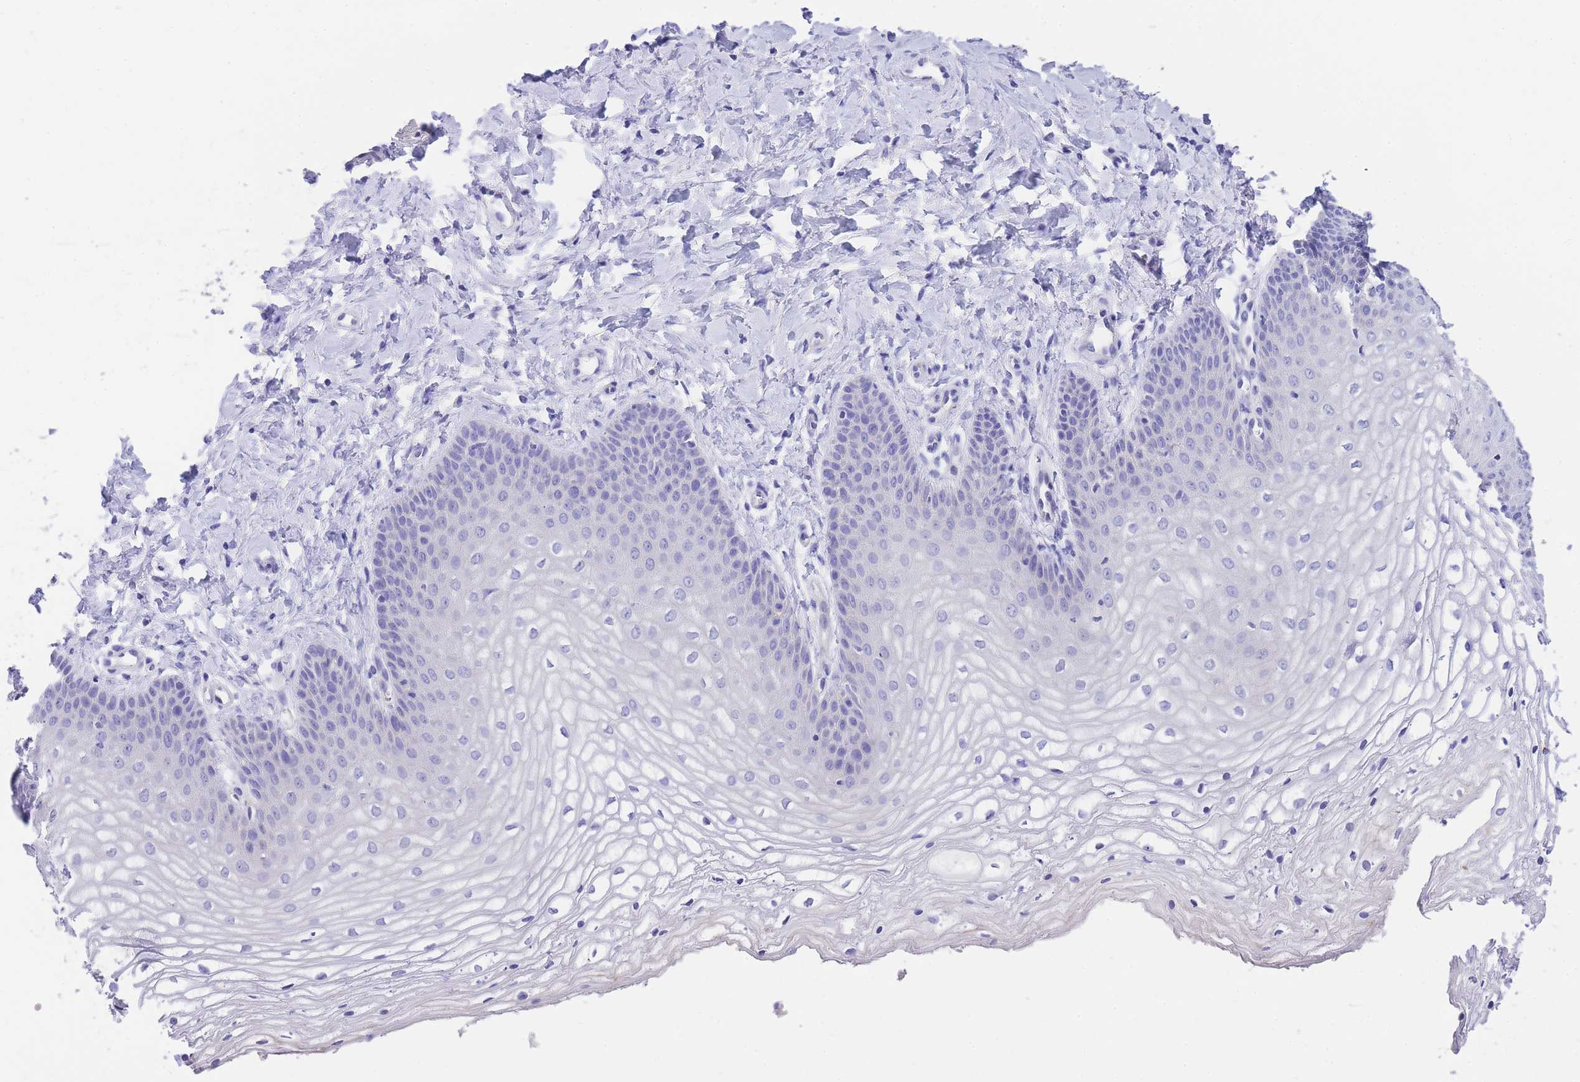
{"staining": {"intensity": "negative", "quantity": "none", "location": "none"}, "tissue": "vagina", "cell_type": "Squamous epithelial cells", "image_type": "normal", "snomed": [{"axis": "morphology", "description": "Normal tissue, NOS"}, {"axis": "topography", "description": "Vagina"}], "caption": "An image of vagina stained for a protein shows no brown staining in squamous epithelial cells. (DAB (3,3'-diaminobenzidine) immunohistochemistry, high magnification).", "gene": "EPN2", "patient": {"sex": "female", "age": 68}}